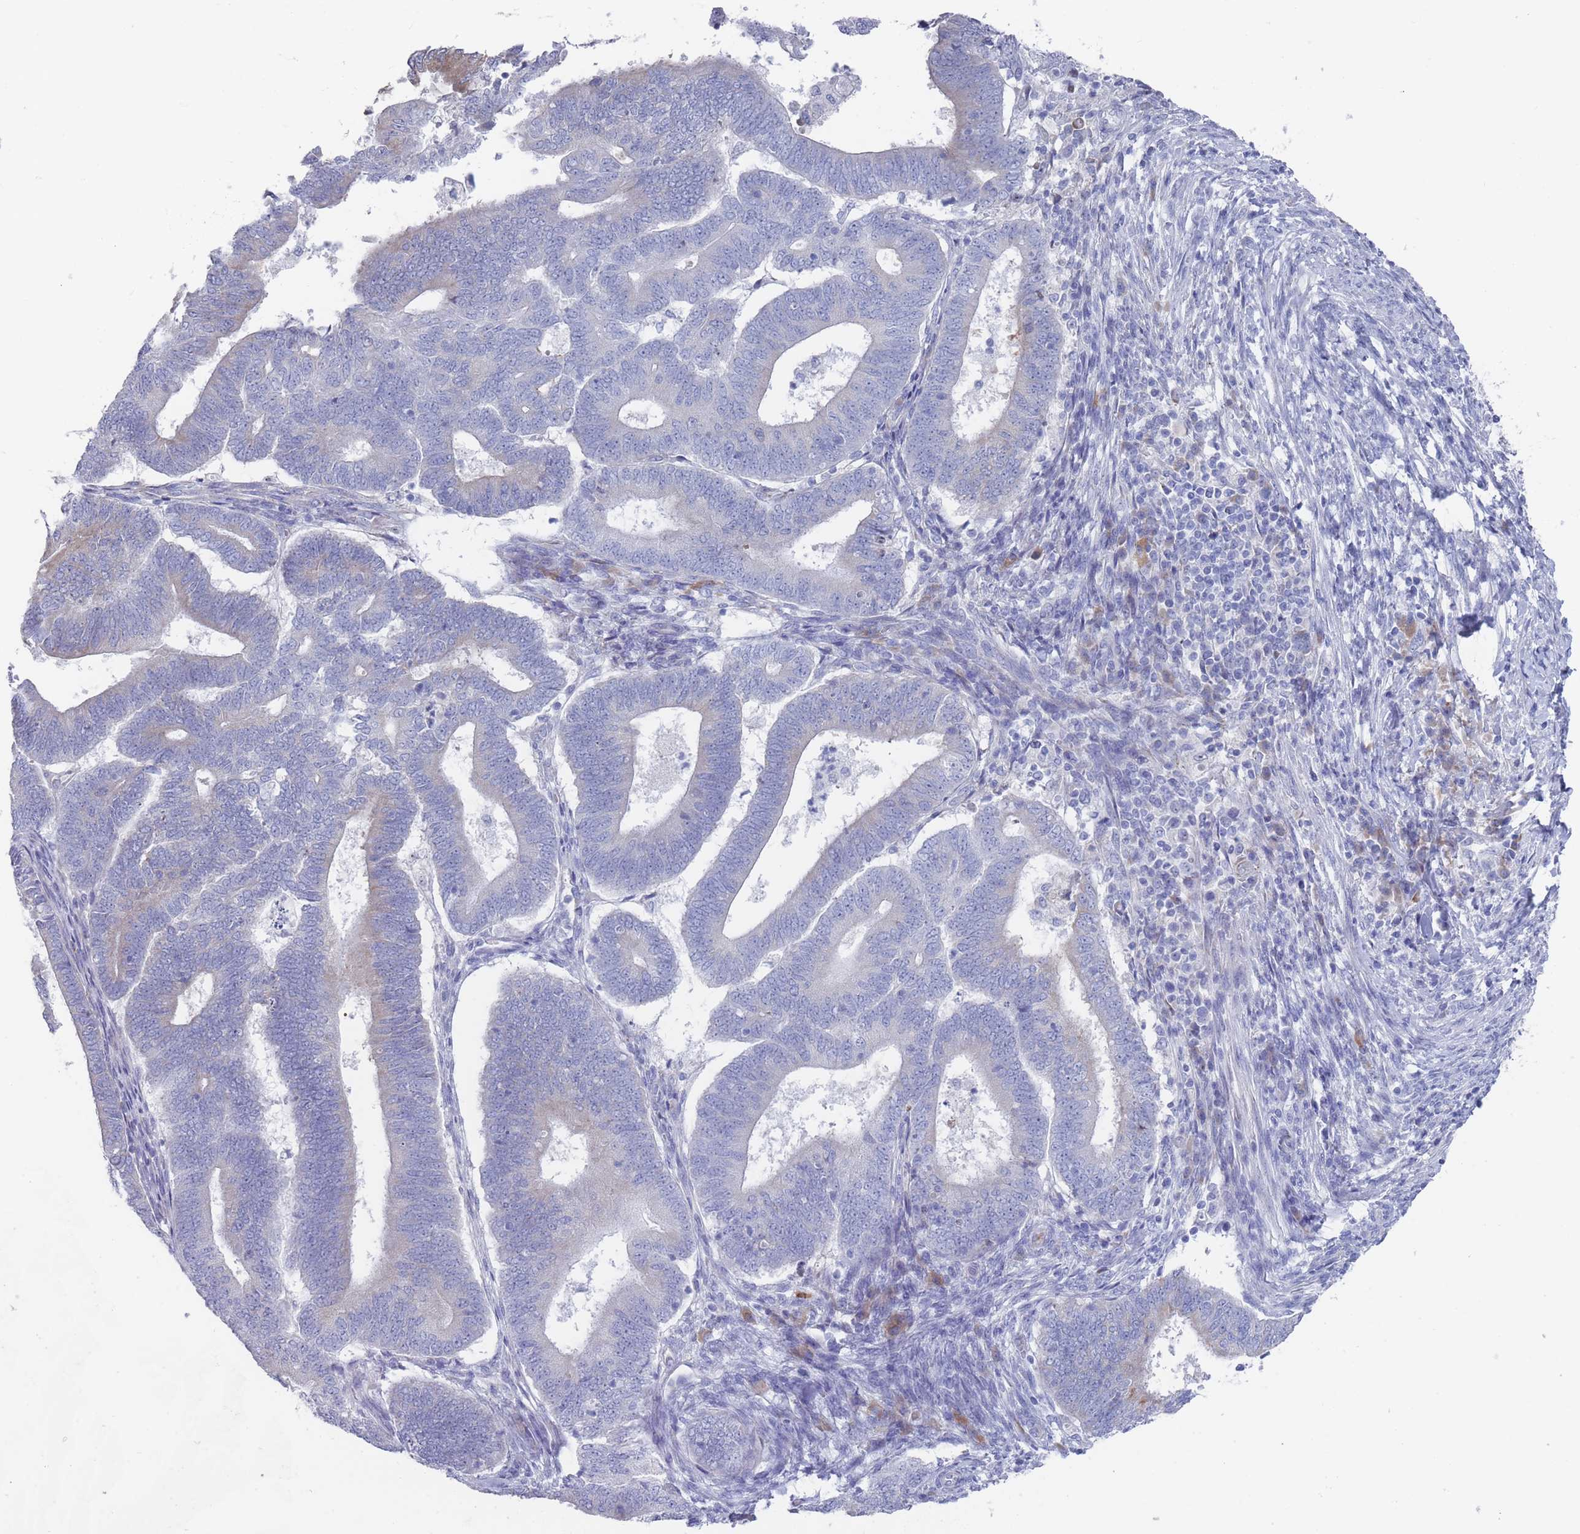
{"staining": {"intensity": "negative", "quantity": "none", "location": "none"}, "tissue": "endometrial cancer", "cell_type": "Tumor cells", "image_type": "cancer", "snomed": [{"axis": "morphology", "description": "Adenocarcinoma, NOS"}, {"axis": "topography", "description": "Endometrium"}], "caption": "Tumor cells are negative for brown protein staining in adenocarcinoma (endometrial).", "gene": "ST8SIA5", "patient": {"sex": "female", "age": 70}}